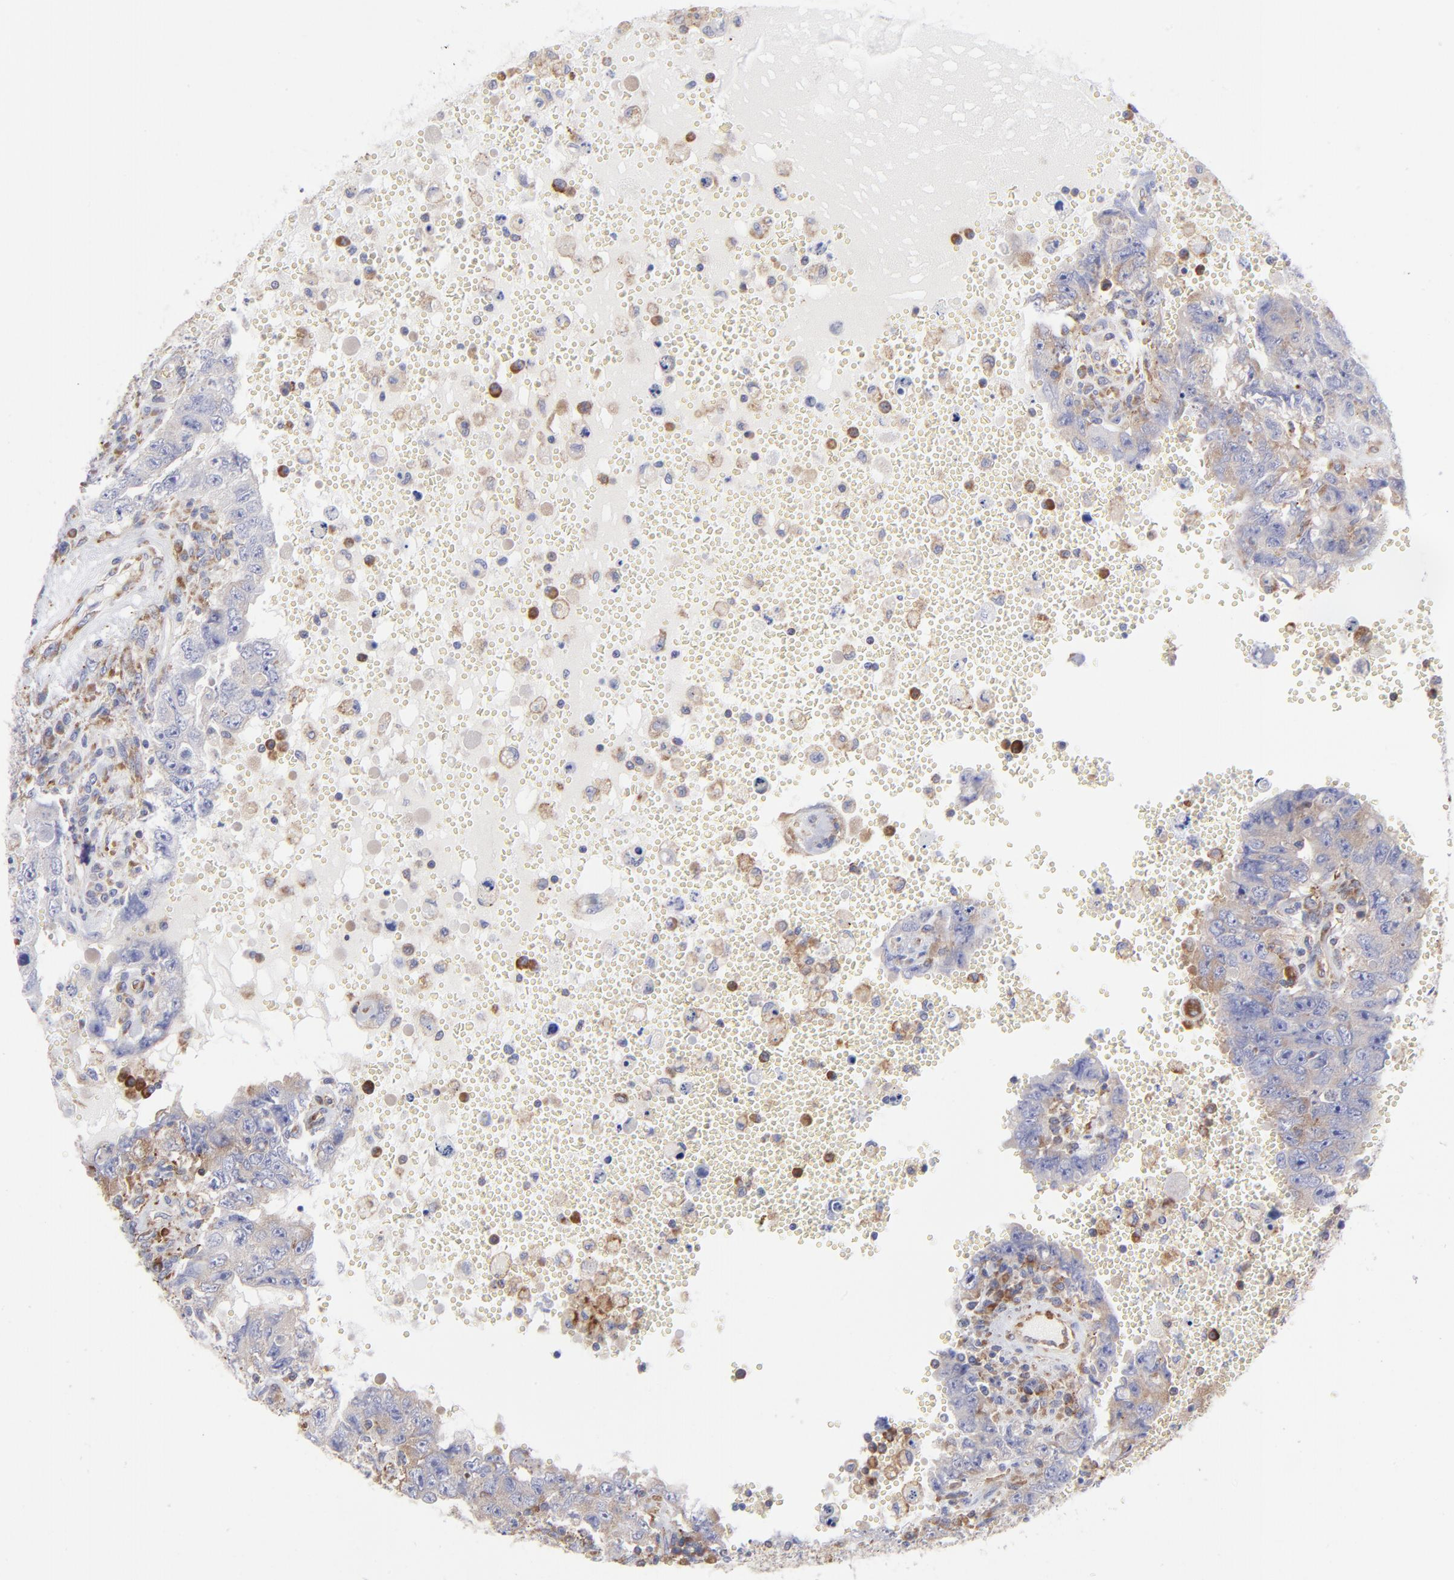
{"staining": {"intensity": "moderate", "quantity": ">75%", "location": "cytoplasmic/membranous"}, "tissue": "testis cancer", "cell_type": "Tumor cells", "image_type": "cancer", "snomed": [{"axis": "morphology", "description": "Carcinoma, Embryonal, NOS"}, {"axis": "topography", "description": "Testis"}], "caption": "Immunohistochemical staining of testis embryonal carcinoma exhibits moderate cytoplasmic/membranous protein staining in about >75% of tumor cells. The protein is stained brown, and the nuclei are stained in blue (DAB IHC with brightfield microscopy, high magnification).", "gene": "EIF2AK2", "patient": {"sex": "male", "age": 26}}